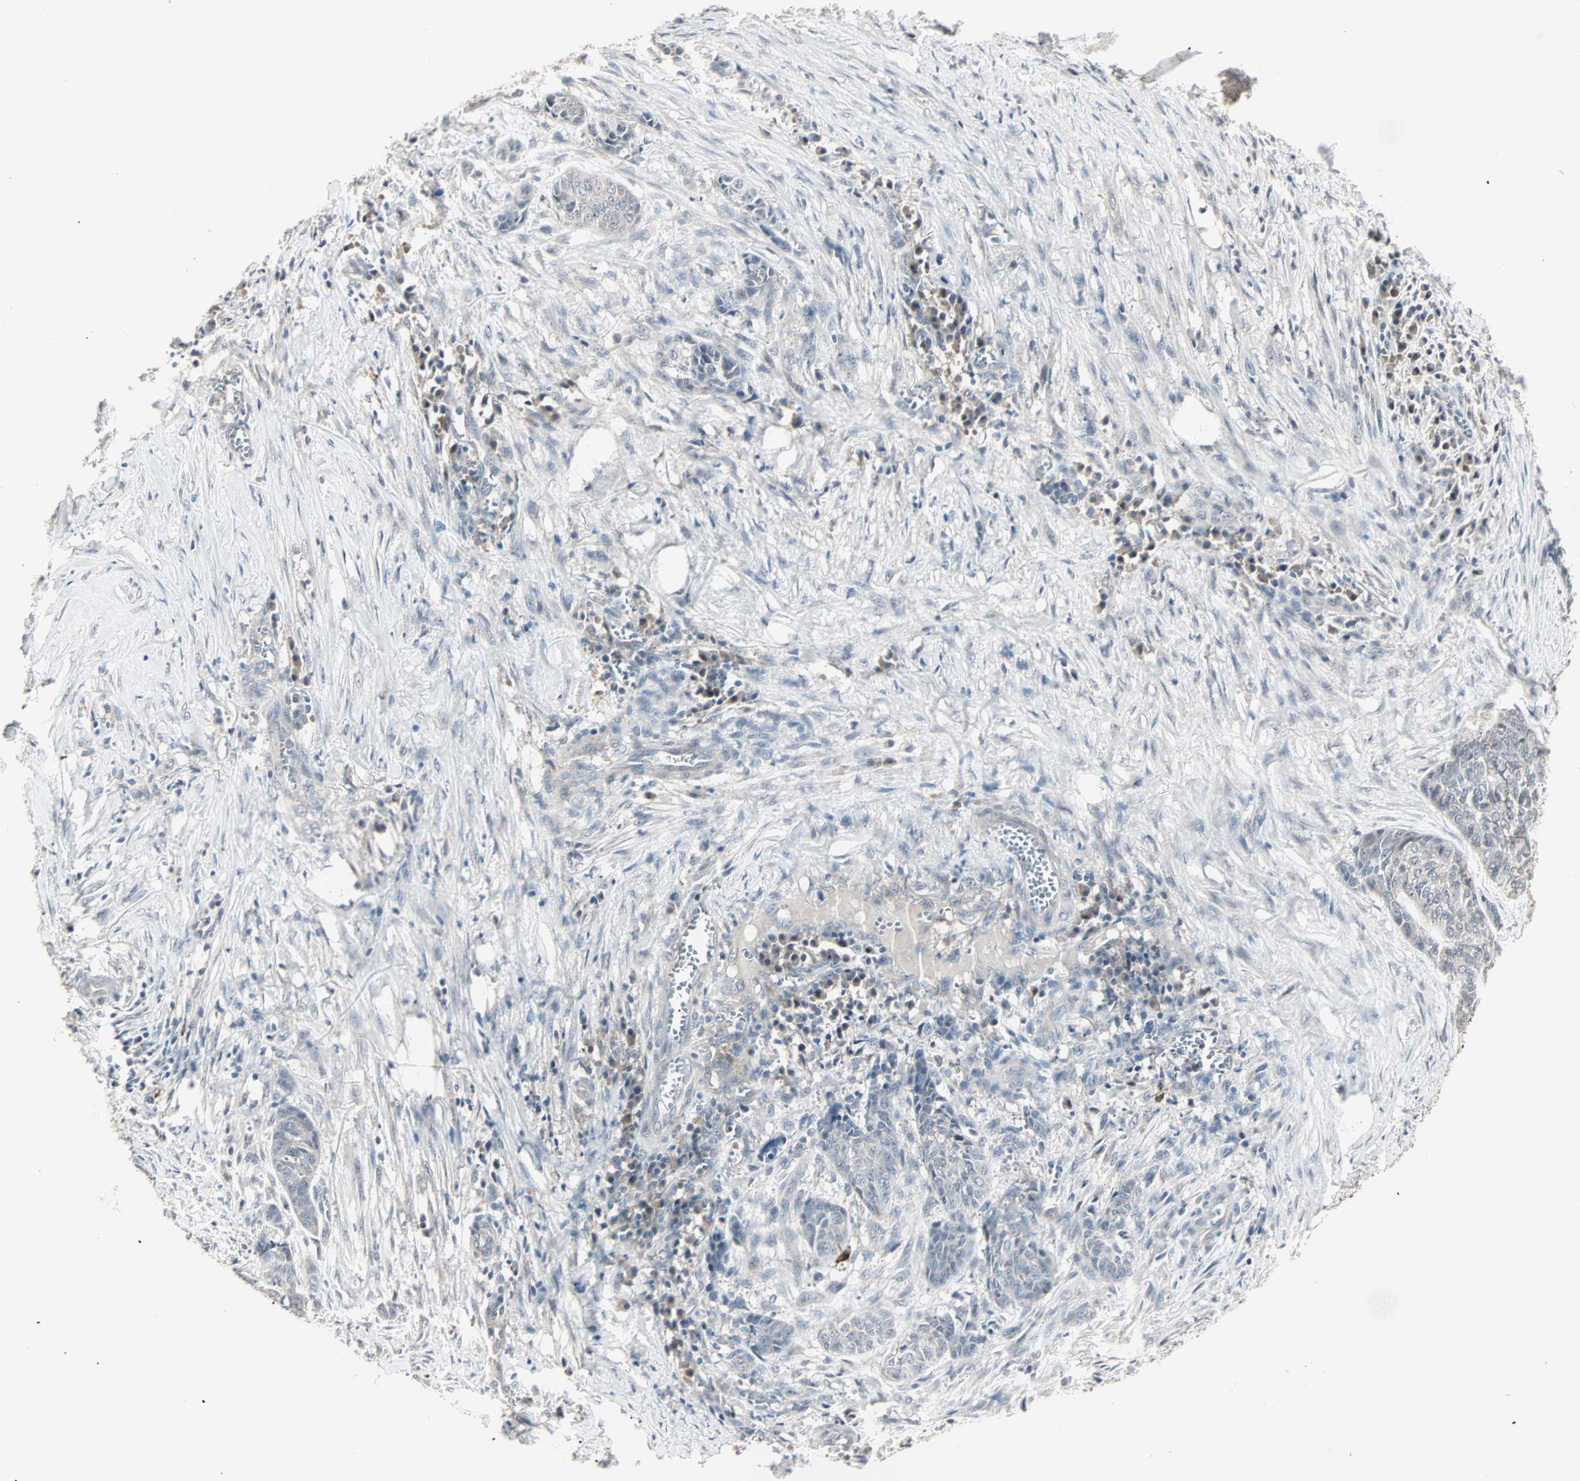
{"staining": {"intensity": "weak", "quantity": "25%-75%", "location": "cytoplasmic/membranous"}, "tissue": "skin cancer", "cell_type": "Tumor cells", "image_type": "cancer", "snomed": [{"axis": "morphology", "description": "Basal cell carcinoma"}, {"axis": "topography", "description": "Skin"}], "caption": "A histopathology image showing weak cytoplasmic/membranous staining in approximately 25%-75% of tumor cells in skin cancer, as visualized by brown immunohistochemical staining.", "gene": "KDM4A", "patient": {"sex": "female", "age": 64}}